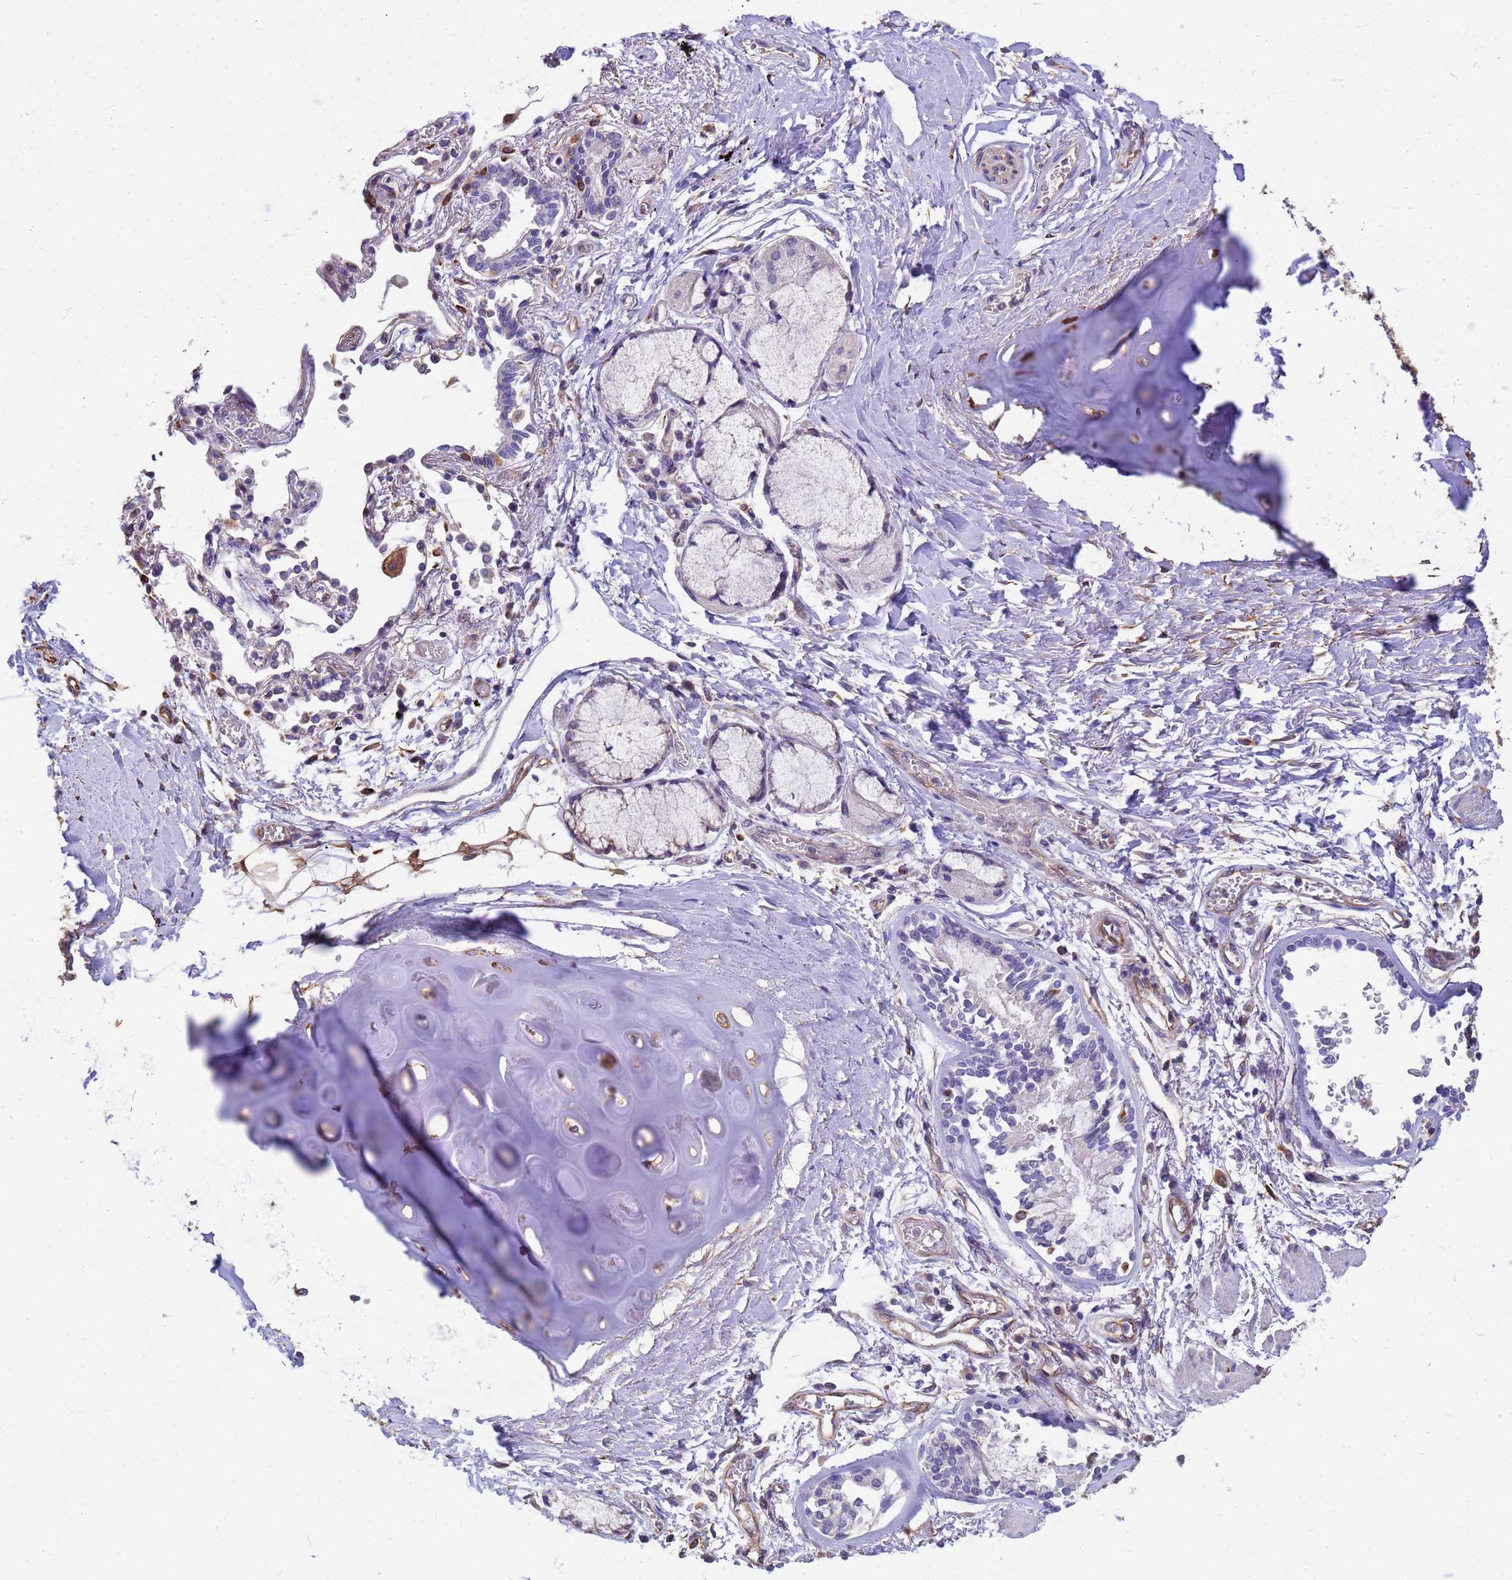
{"staining": {"intensity": "moderate", "quantity": "25%-75%", "location": "cytoplasmic/membranous"}, "tissue": "adipose tissue", "cell_type": "Adipocytes", "image_type": "normal", "snomed": [{"axis": "morphology", "description": "Normal tissue, NOS"}, {"axis": "topography", "description": "Cartilage tissue"}], "caption": "This histopathology image exhibits normal adipose tissue stained with immunohistochemistry (IHC) to label a protein in brown. The cytoplasmic/membranous of adipocytes show moderate positivity for the protein. Nuclei are counter-stained blue.", "gene": "TCEAL3", "patient": {"sex": "male", "age": 73}}